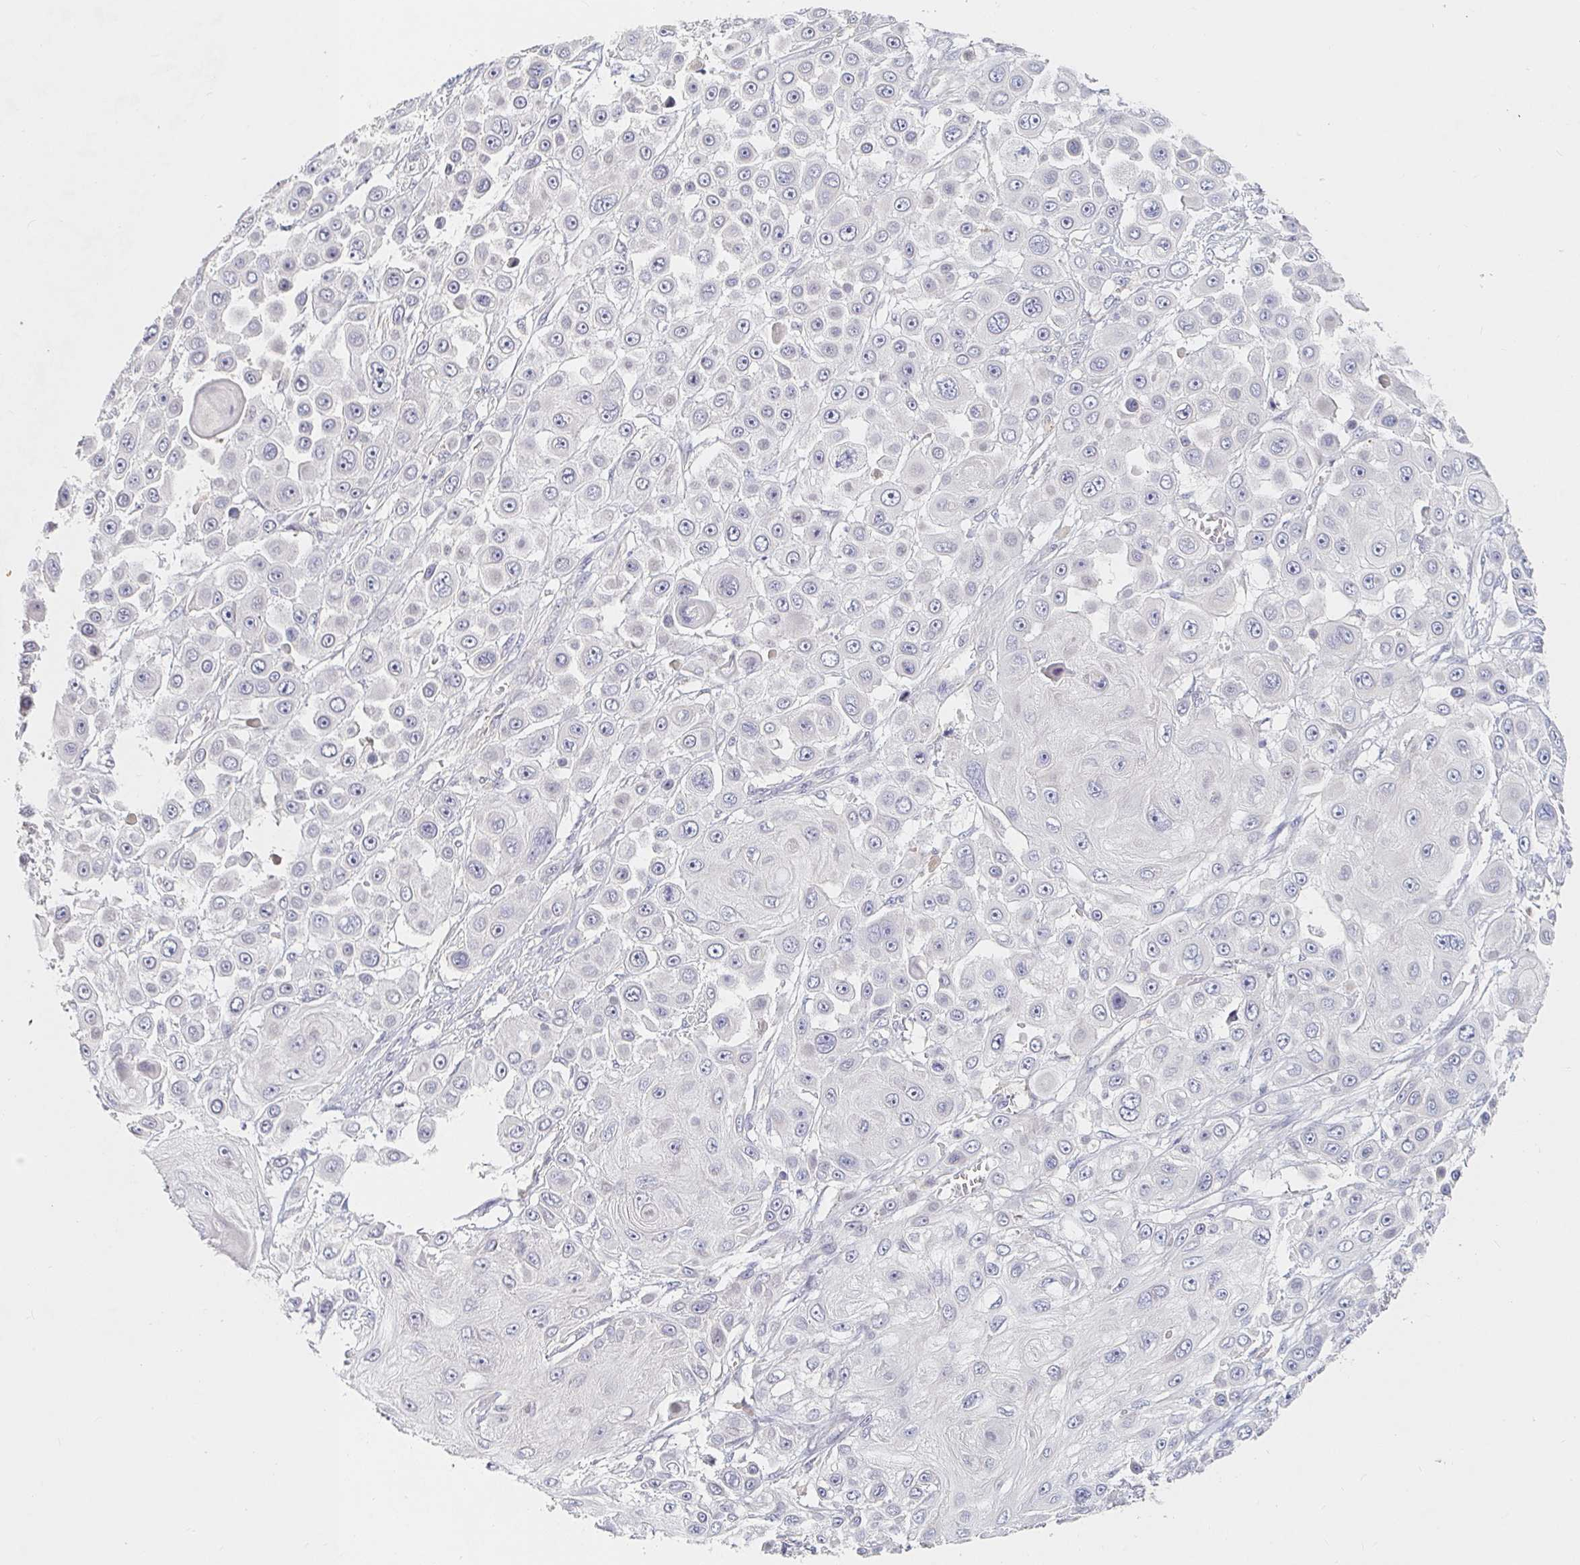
{"staining": {"intensity": "negative", "quantity": "none", "location": "none"}, "tissue": "skin cancer", "cell_type": "Tumor cells", "image_type": "cancer", "snomed": [{"axis": "morphology", "description": "Squamous cell carcinoma, NOS"}, {"axis": "topography", "description": "Skin"}], "caption": "Tumor cells are negative for brown protein staining in skin cancer (squamous cell carcinoma). Nuclei are stained in blue.", "gene": "NME9", "patient": {"sex": "male", "age": 67}}